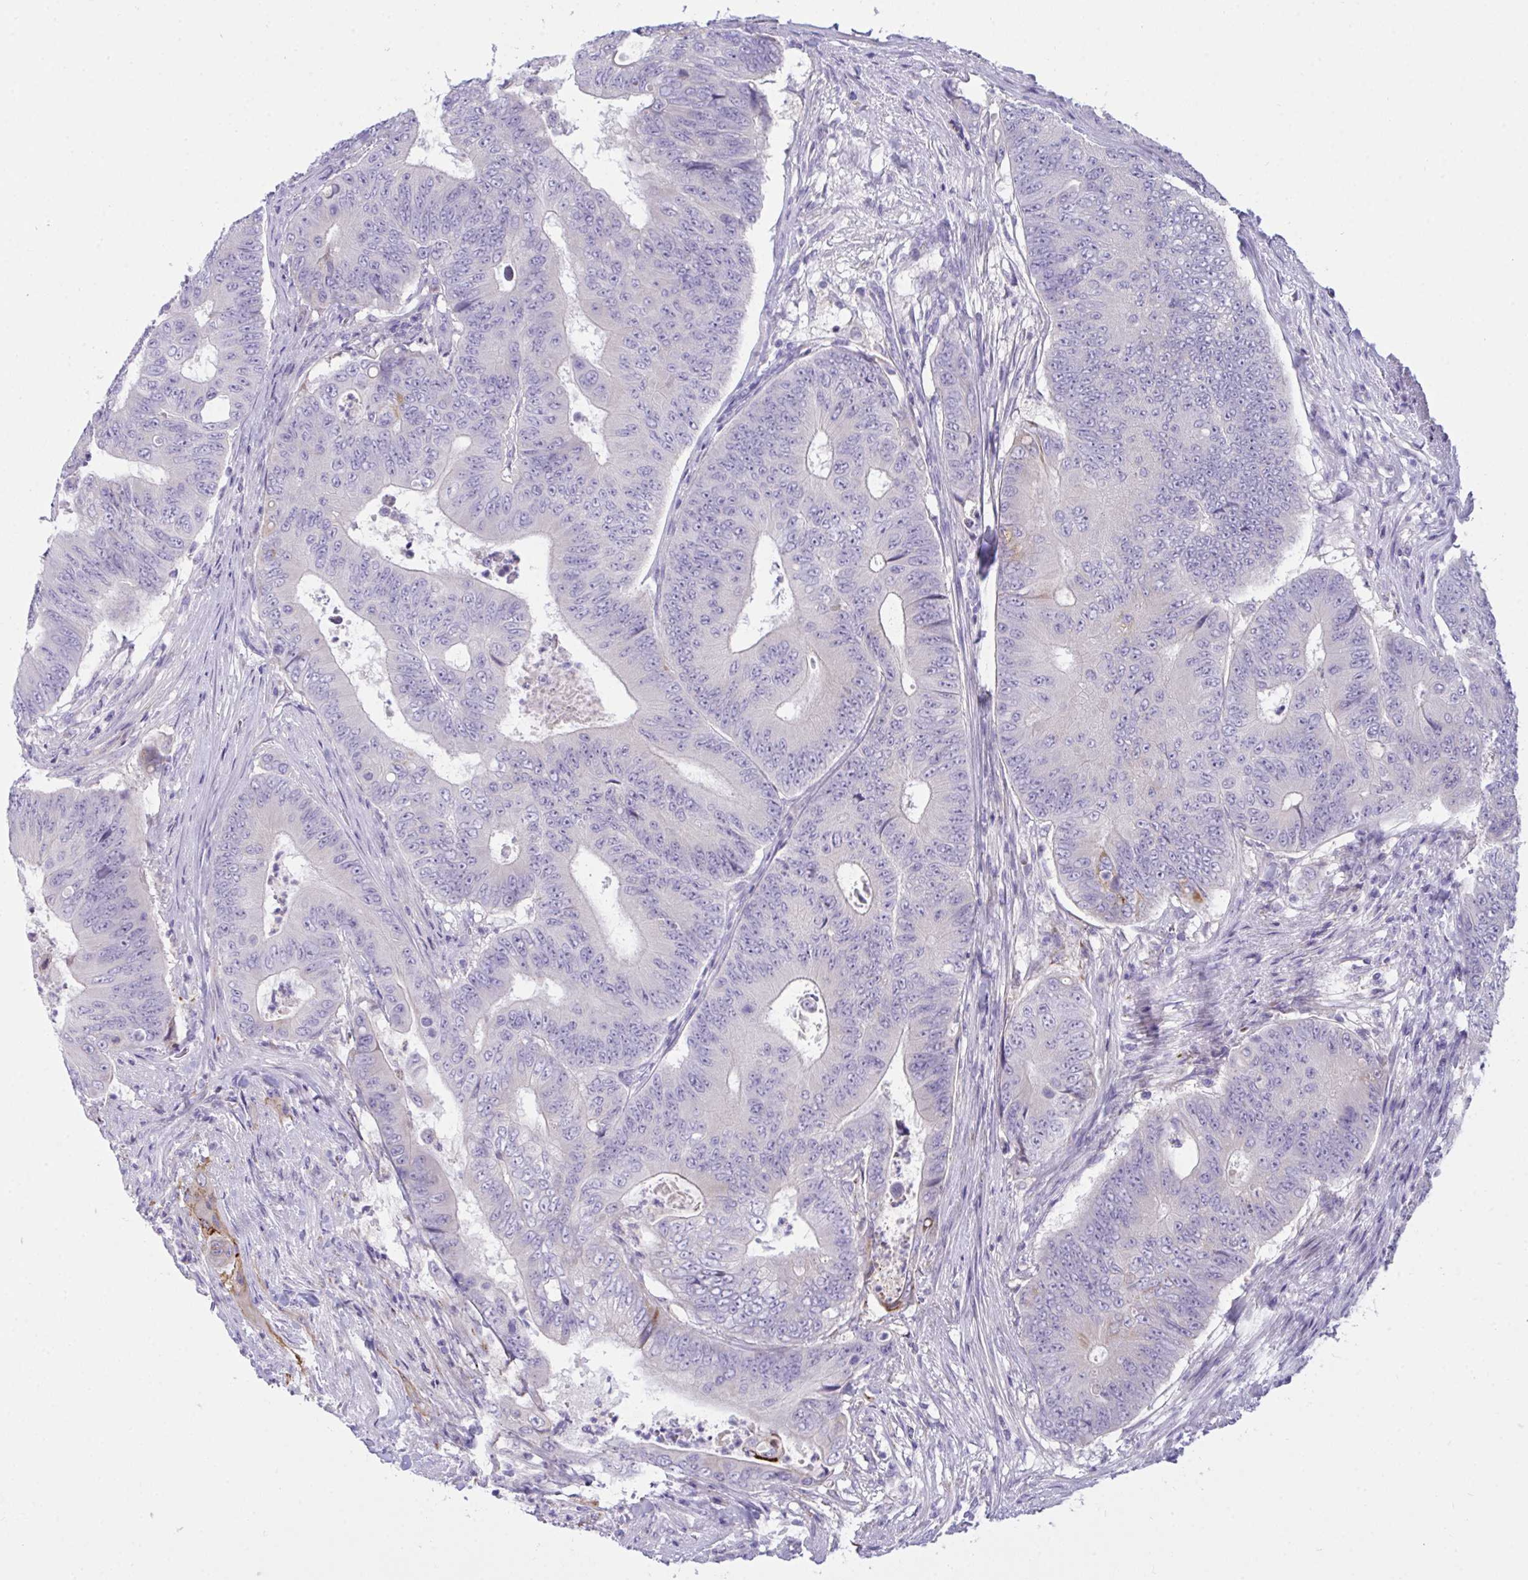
{"staining": {"intensity": "negative", "quantity": "none", "location": "none"}, "tissue": "colorectal cancer", "cell_type": "Tumor cells", "image_type": "cancer", "snomed": [{"axis": "morphology", "description": "Adenocarcinoma, NOS"}, {"axis": "topography", "description": "Colon"}], "caption": "Immunohistochemistry micrograph of human adenocarcinoma (colorectal) stained for a protein (brown), which exhibits no staining in tumor cells.", "gene": "SEMA6B", "patient": {"sex": "female", "age": 48}}